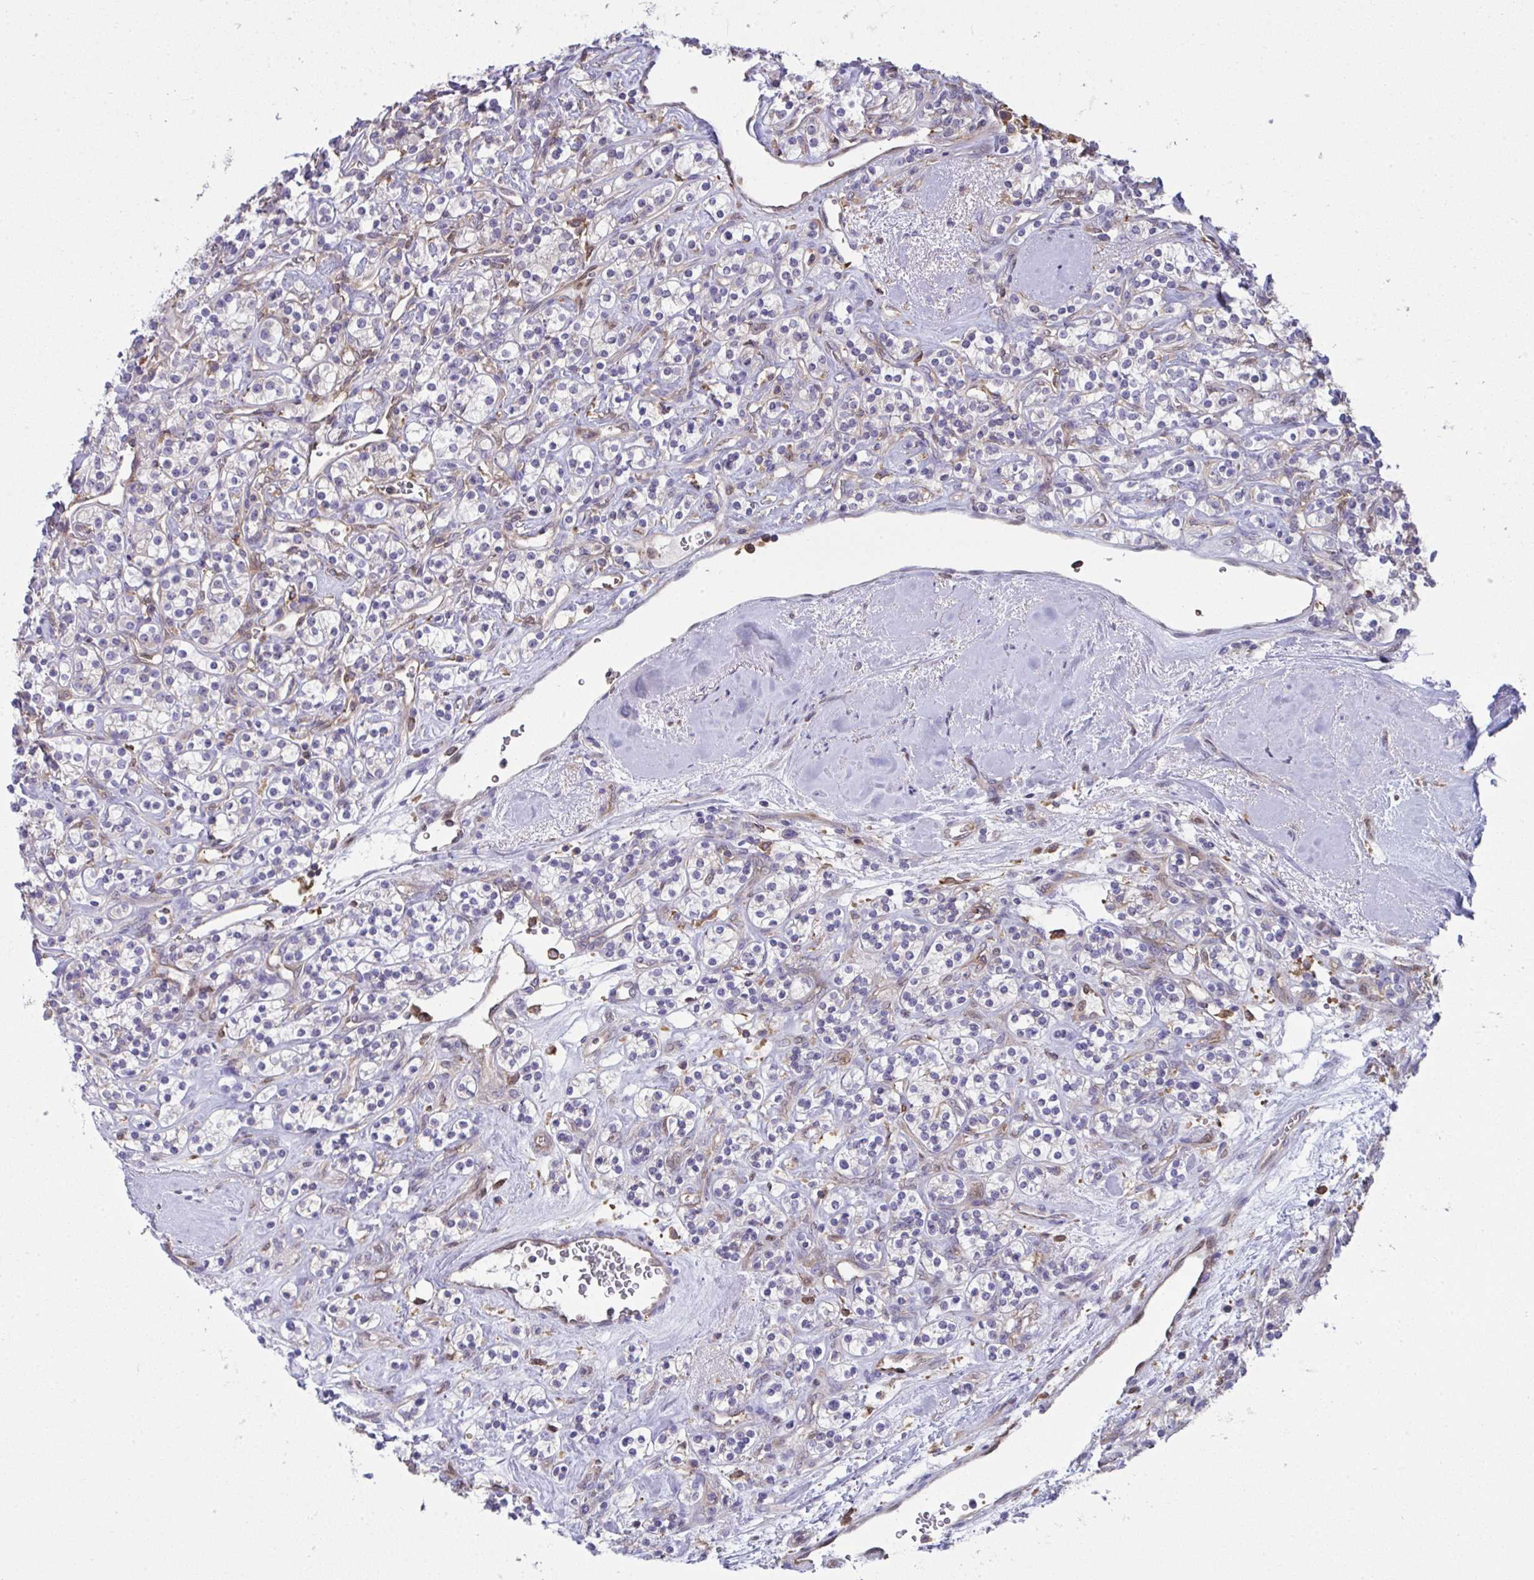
{"staining": {"intensity": "negative", "quantity": "none", "location": "none"}, "tissue": "renal cancer", "cell_type": "Tumor cells", "image_type": "cancer", "snomed": [{"axis": "morphology", "description": "Adenocarcinoma, NOS"}, {"axis": "topography", "description": "Kidney"}], "caption": "High magnification brightfield microscopy of renal adenocarcinoma stained with DAB (3,3'-diaminobenzidine) (brown) and counterstained with hematoxylin (blue): tumor cells show no significant positivity.", "gene": "ALDH16A1", "patient": {"sex": "male", "age": 77}}